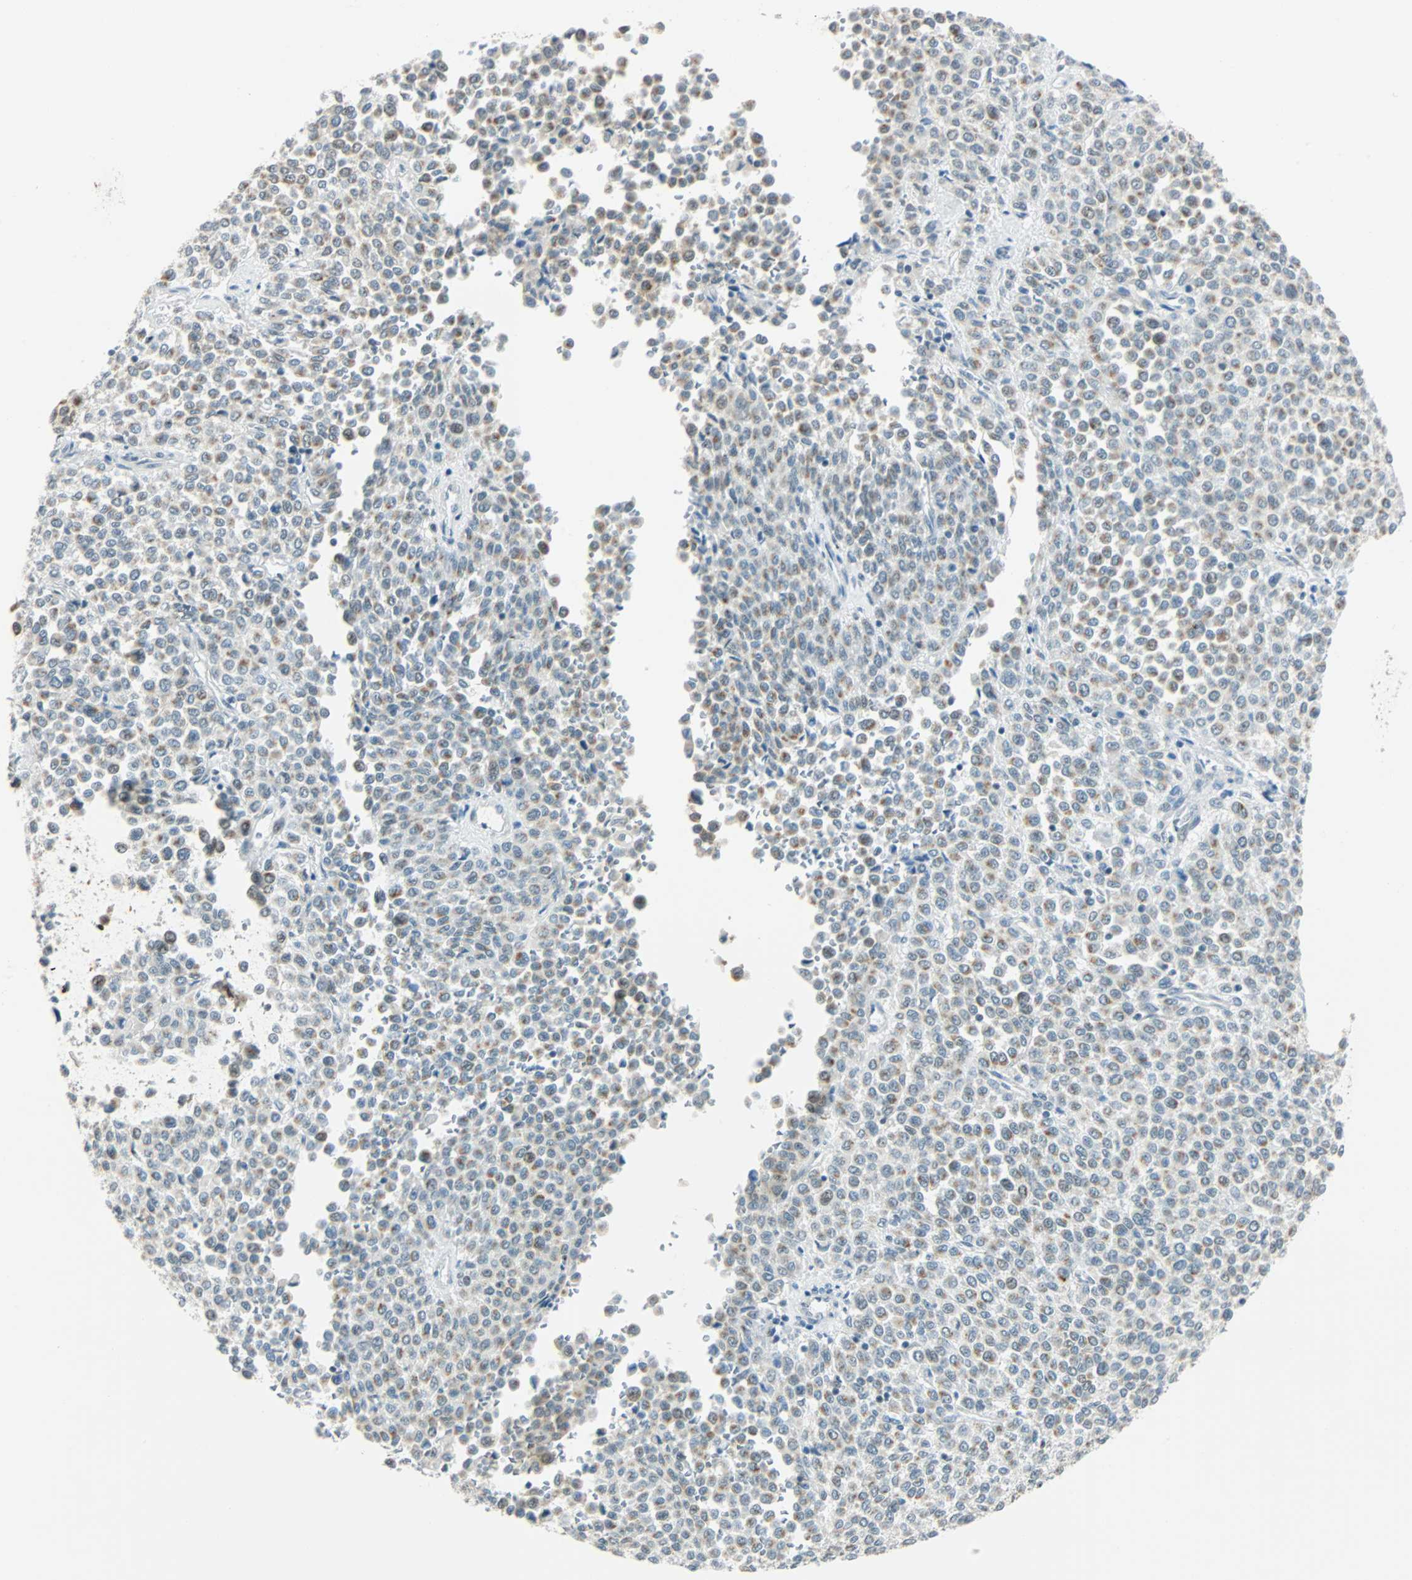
{"staining": {"intensity": "weak", "quantity": "25%-75%", "location": "cytoplasmic/membranous"}, "tissue": "melanoma", "cell_type": "Tumor cells", "image_type": "cancer", "snomed": [{"axis": "morphology", "description": "Malignant melanoma, Metastatic site"}, {"axis": "topography", "description": "Pancreas"}], "caption": "Immunohistochemical staining of human malignant melanoma (metastatic site) shows weak cytoplasmic/membranous protein expression in approximately 25%-75% of tumor cells.", "gene": "NELFE", "patient": {"sex": "female", "age": 30}}